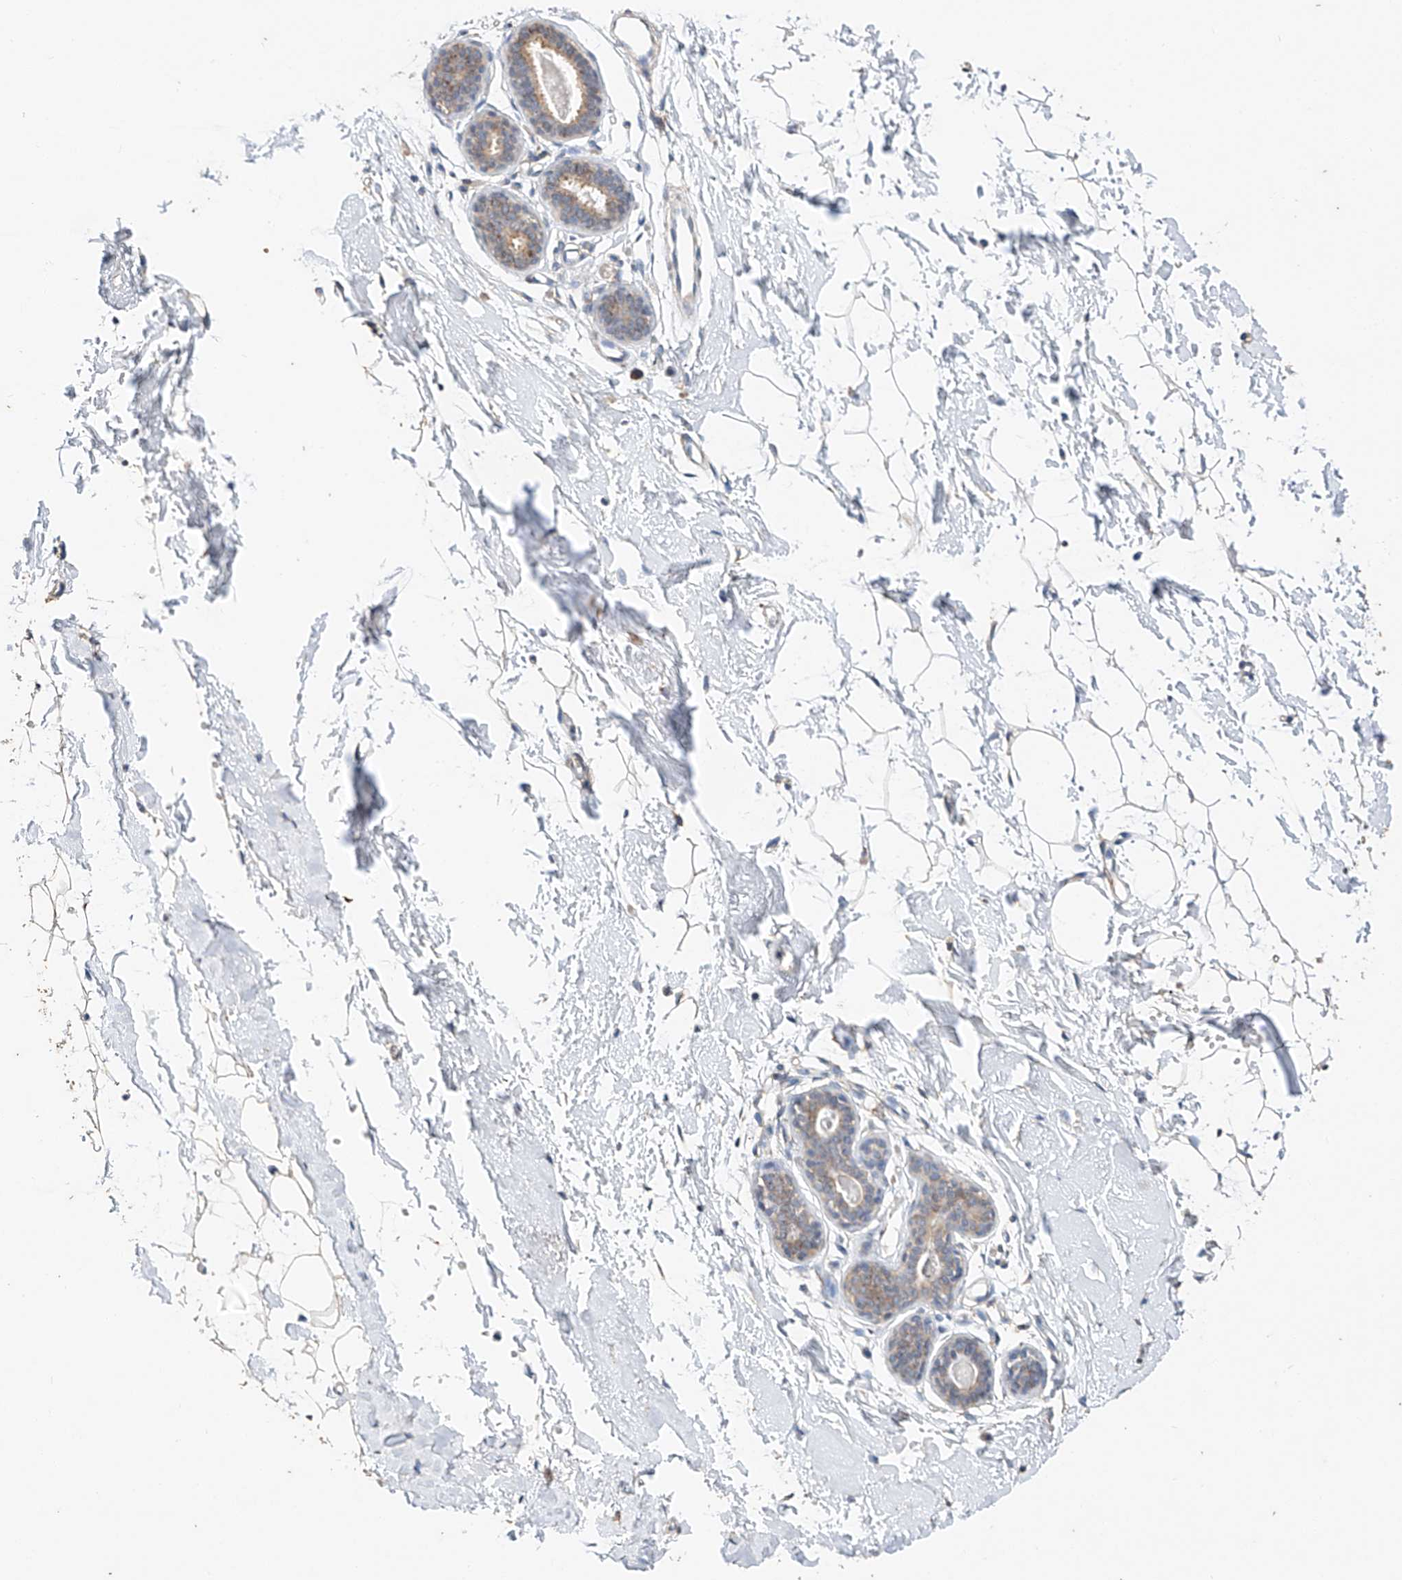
{"staining": {"intensity": "negative", "quantity": "none", "location": "none"}, "tissue": "adipose tissue", "cell_type": "Adipocytes", "image_type": "normal", "snomed": [{"axis": "morphology", "description": "Normal tissue, NOS"}, {"axis": "topography", "description": "Breast"}], "caption": "DAB immunohistochemical staining of benign adipose tissue displays no significant expression in adipocytes.", "gene": "CERS4", "patient": {"sex": "female", "age": 23}}